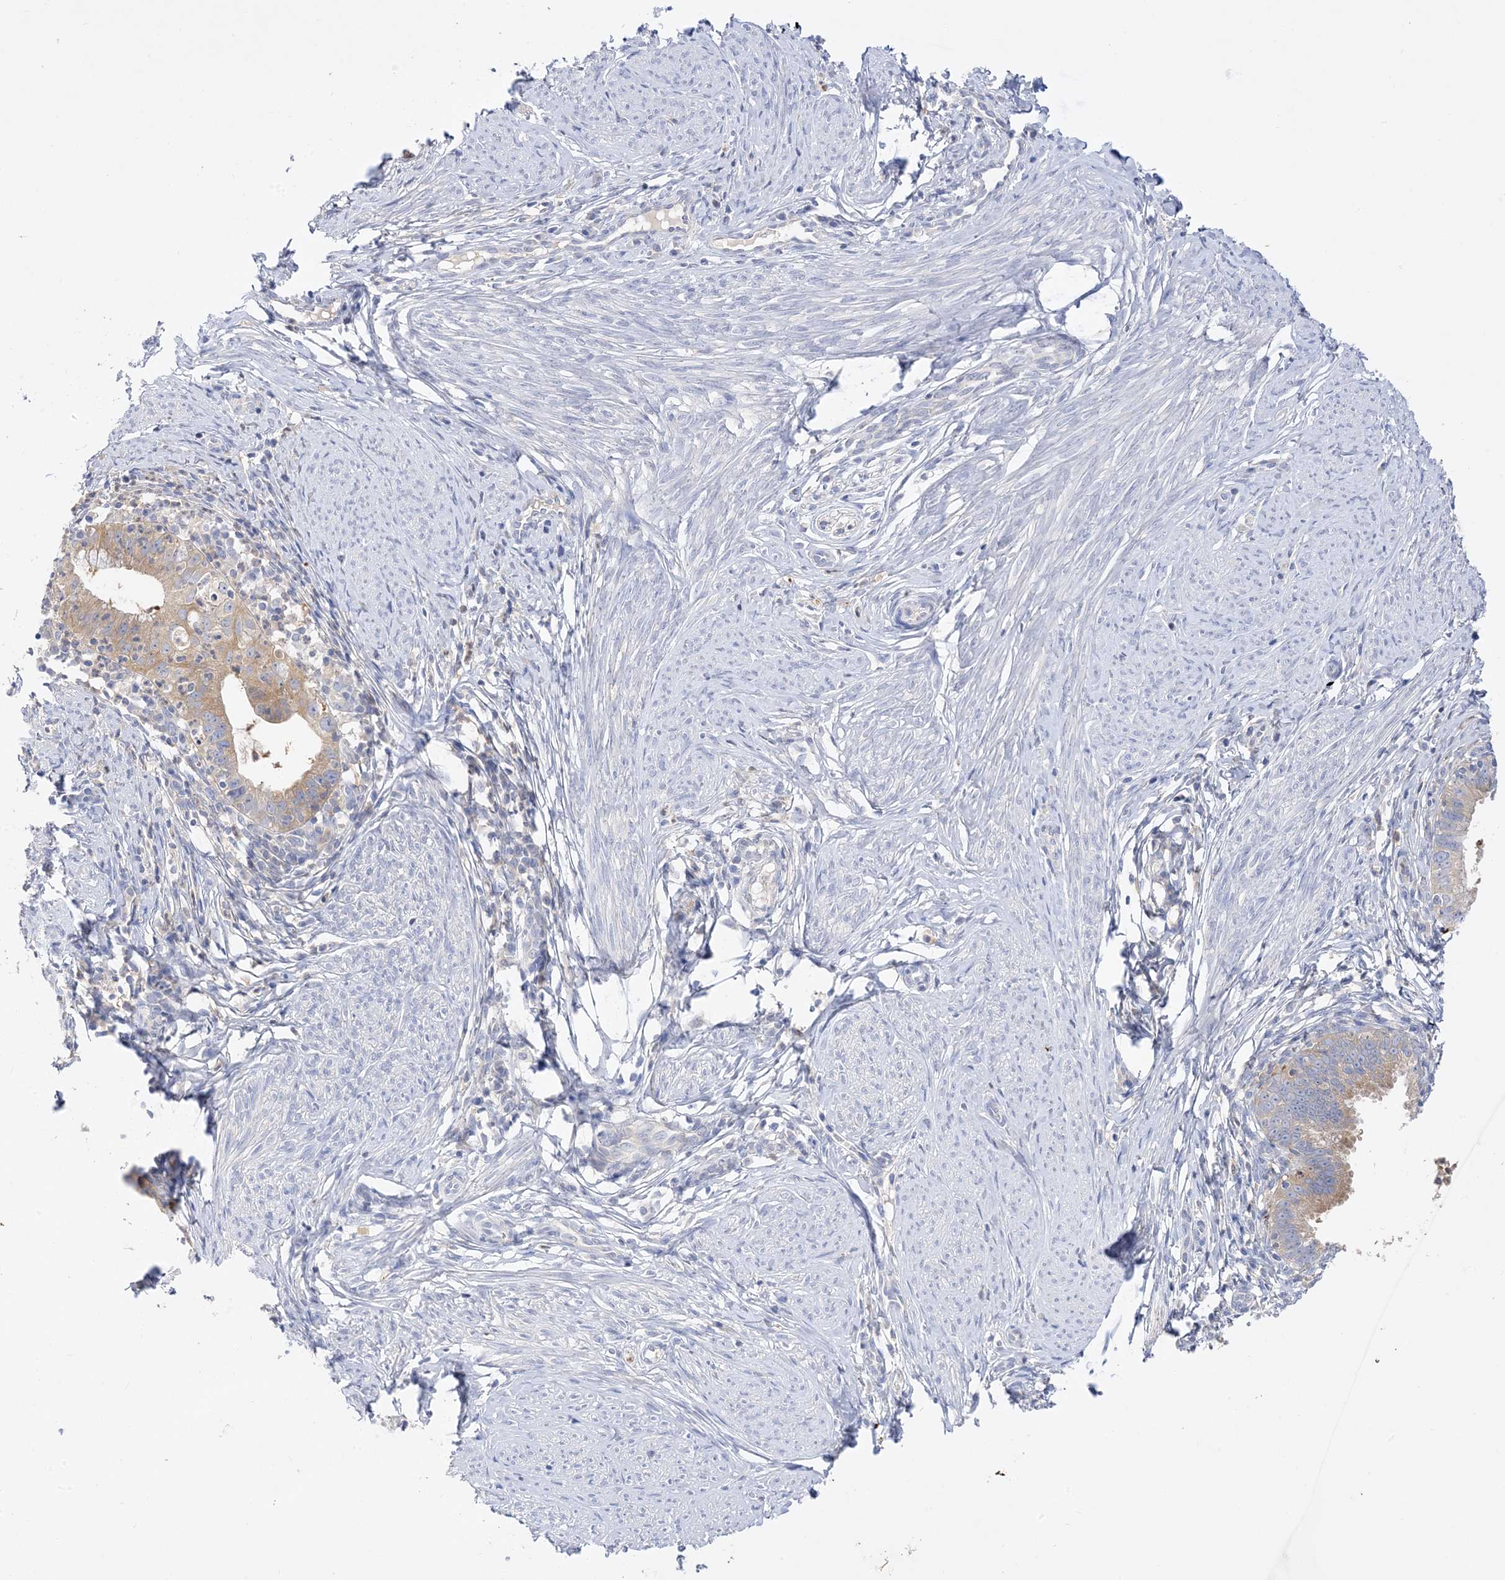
{"staining": {"intensity": "moderate", "quantity": "<25%", "location": "cytoplasmic/membranous"}, "tissue": "cervical cancer", "cell_type": "Tumor cells", "image_type": "cancer", "snomed": [{"axis": "morphology", "description": "Adenocarcinoma, NOS"}, {"axis": "topography", "description": "Cervix"}], "caption": "Protein staining of adenocarcinoma (cervical) tissue reveals moderate cytoplasmic/membranous staining in about <25% of tumor cells.", "gene": "ARV1", "patient": {"sex": "female", "age": 36}}